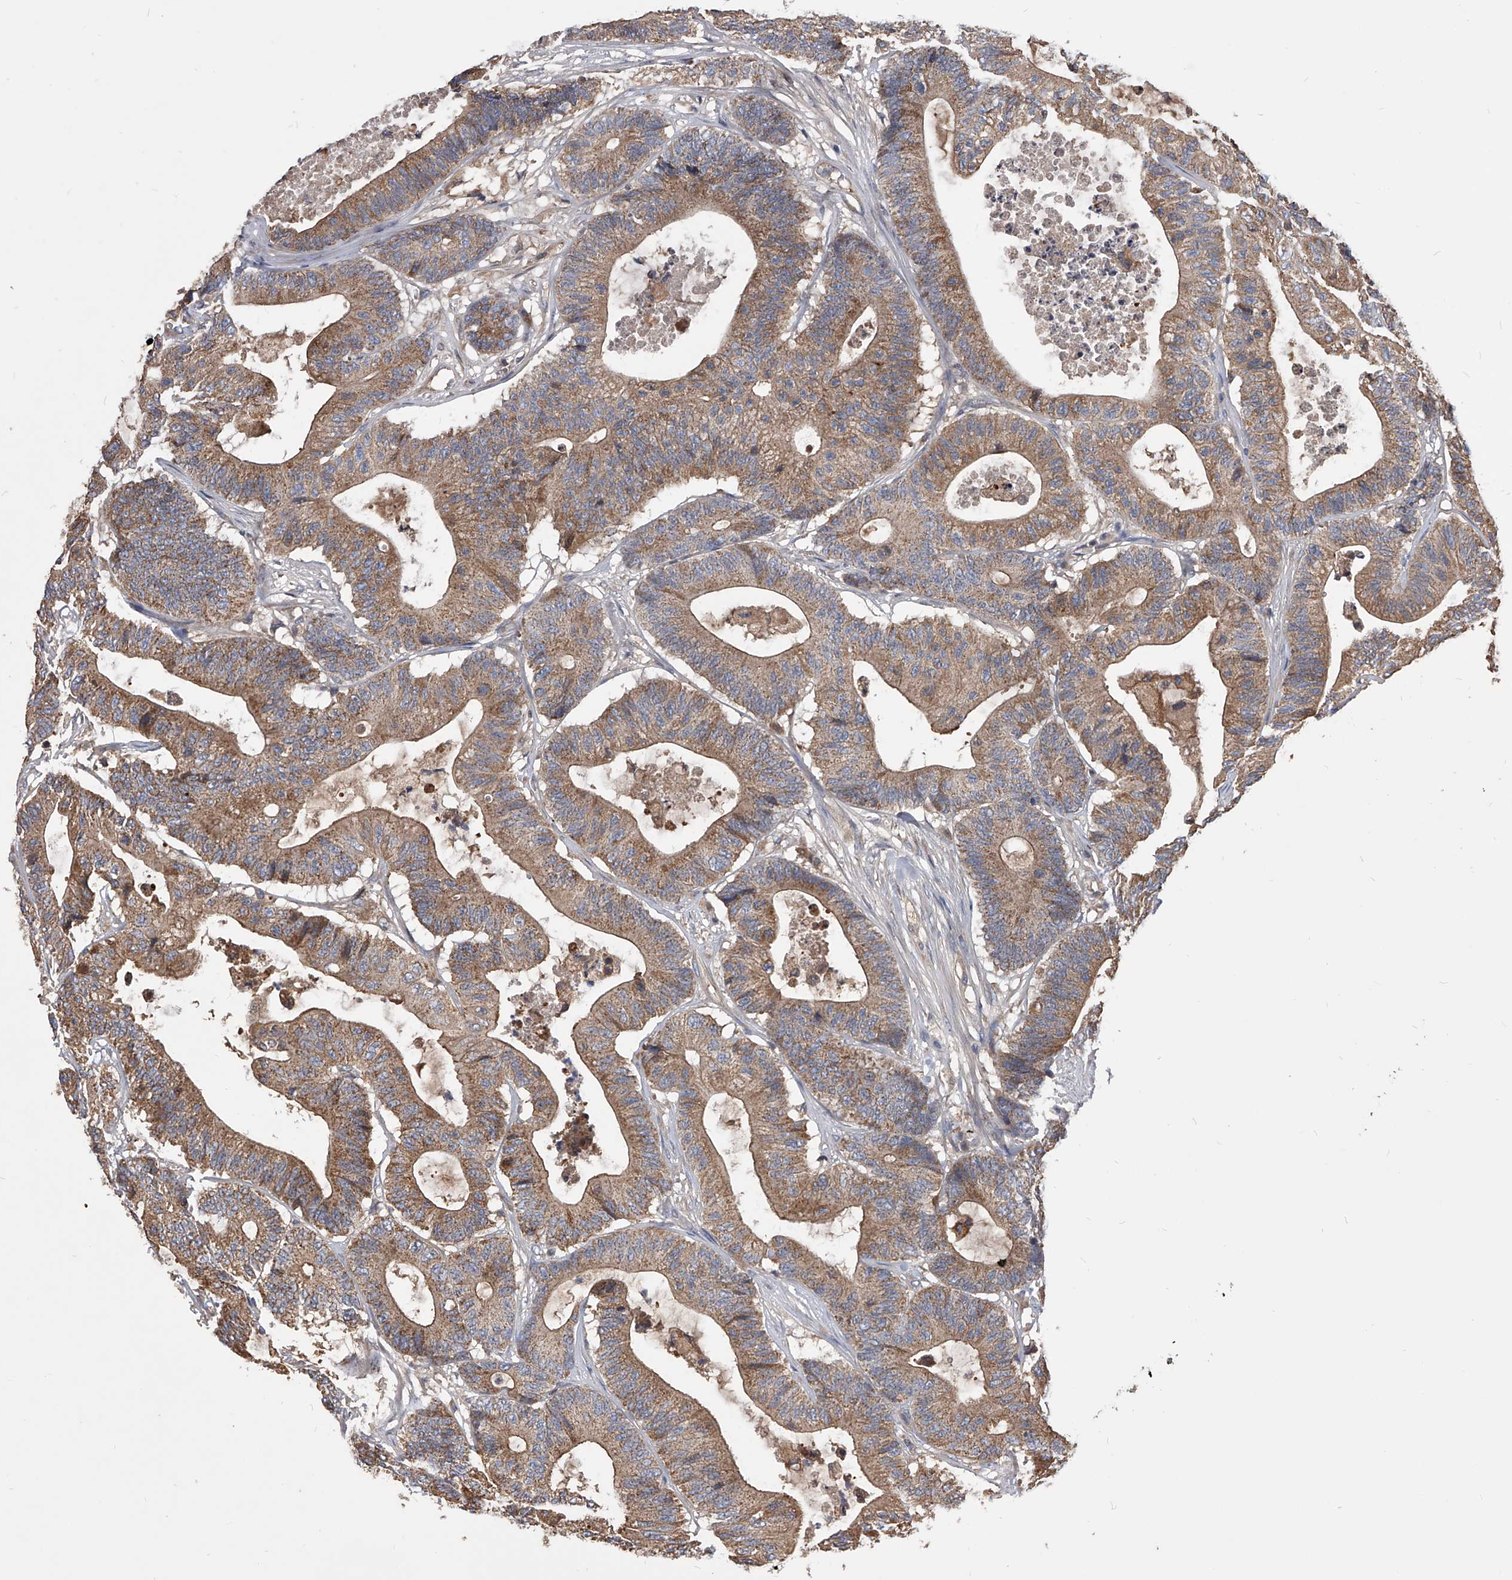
{"staining": {"intensity": "moderate", "quantity": ">75%", "location": "cytoplasmic/membranous"}, "tissue": "colorectal cancer", "cell_type": "Tumor cells", "image_type": "cancer", "snomed": [{"axis": "morphology", "description": "Adenocarcinoma, NOS"}, {"axis": "topography", "description": "Colon"}], "caption": "Human colorectal adenocarcinoma stained with a protein marker displays moderate staining in tumor cells.", "gene": "CUL7", "patient": {"sex": "female", "age": 84}}